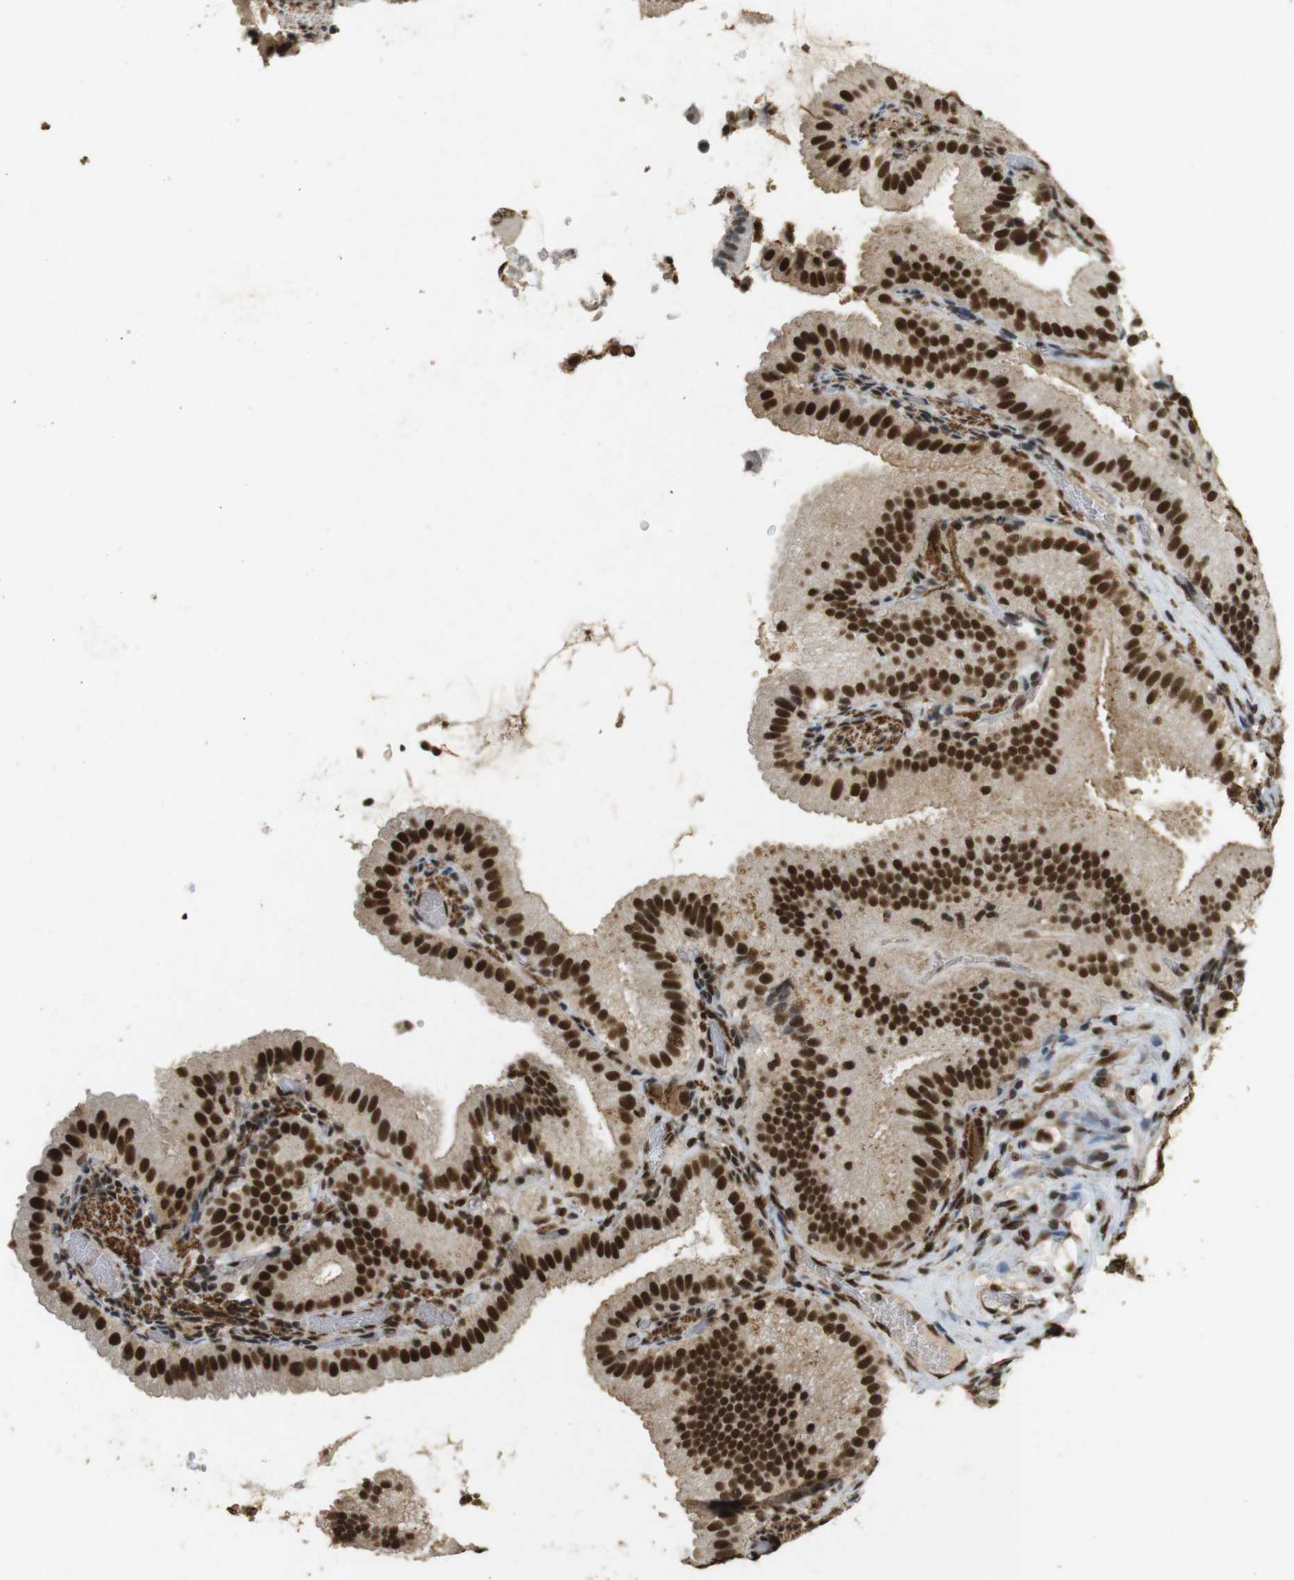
{"staining": {"intensity": "strong", "quantity": ">75%", "location": "cytoplasmic/membranous,nuclear"}, "tissue": "gallbladder", "cell_type": "Glandular cells", "image_type": "normal", "snomed": [{"axis": "morphology", "description": "Normal tissue, NOS"}, {"axis": "topography", "description": "Gallbladder"}], "caption": "Immunohistochemistry photomicrograph of normal human gallbladder stained for a protein (brown), which shows high levels of strong cytoplasmic/membranous,nuclear positivity in about >75% of glandular cells.", "gene": "GATA4", "patient": {"sex": "male", "age": 54}}